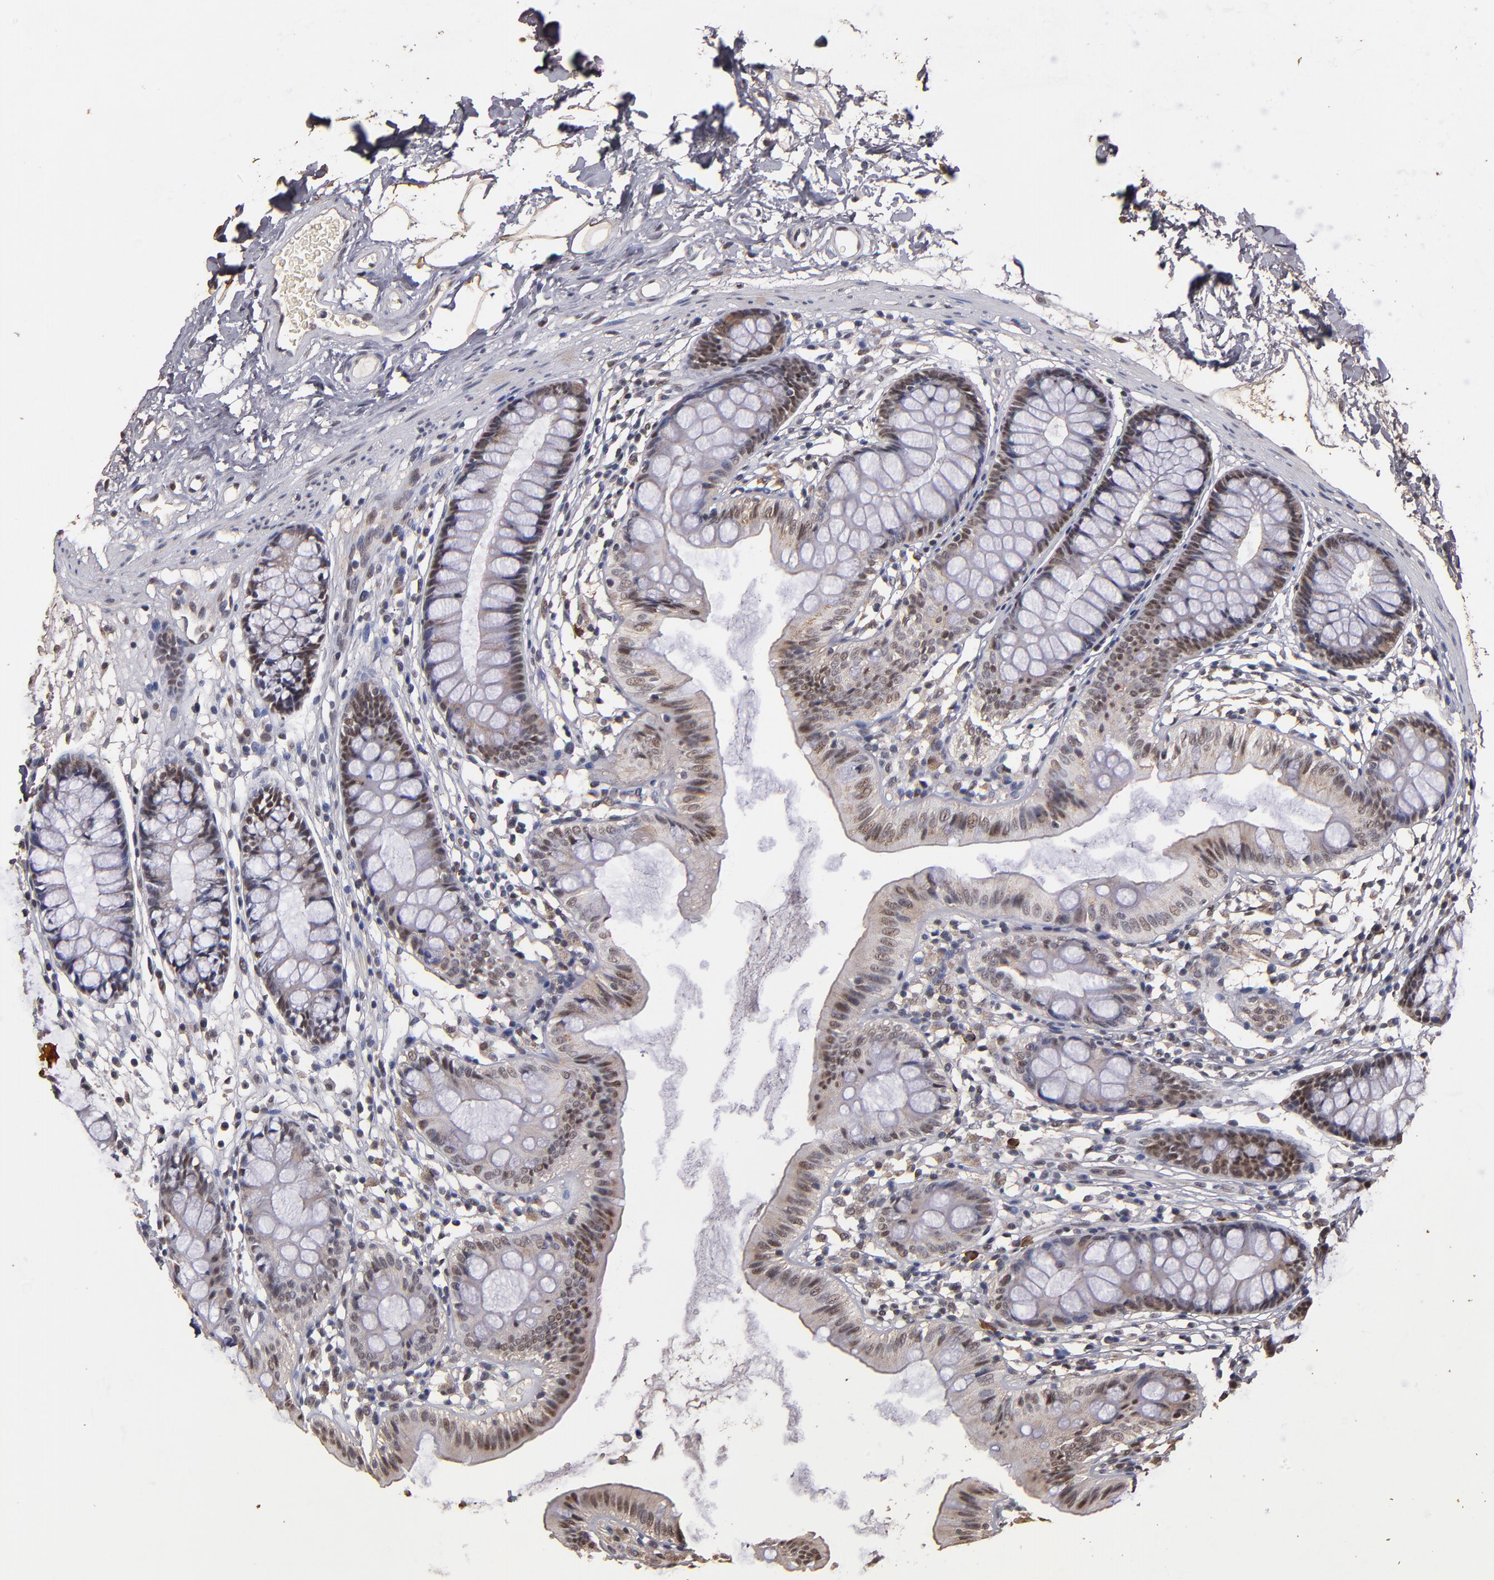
{"staining": {"intensity": "moderate", "quantity": ">75%", "location": "nuclear"}, "tissue": "colon", "cell_type": "Endothelial cells", "image_type": "normal", "snomed": [{"axis": "morphology", "description": "Normal tissue, NOS"}, {"axis": "topography", "description": "Colon"}], "caption": "Normal colon demonstrates moderate nuclear staining in about >75% of endothelial cells, visualized by immunohistochemistry. The staining is performed using DAB brown chromogen to label protein expression. The nuclei are counter-stained blue using hematoxylin.", "gene": "EAPP", "patient": {"sex": "female", "age": 52}}